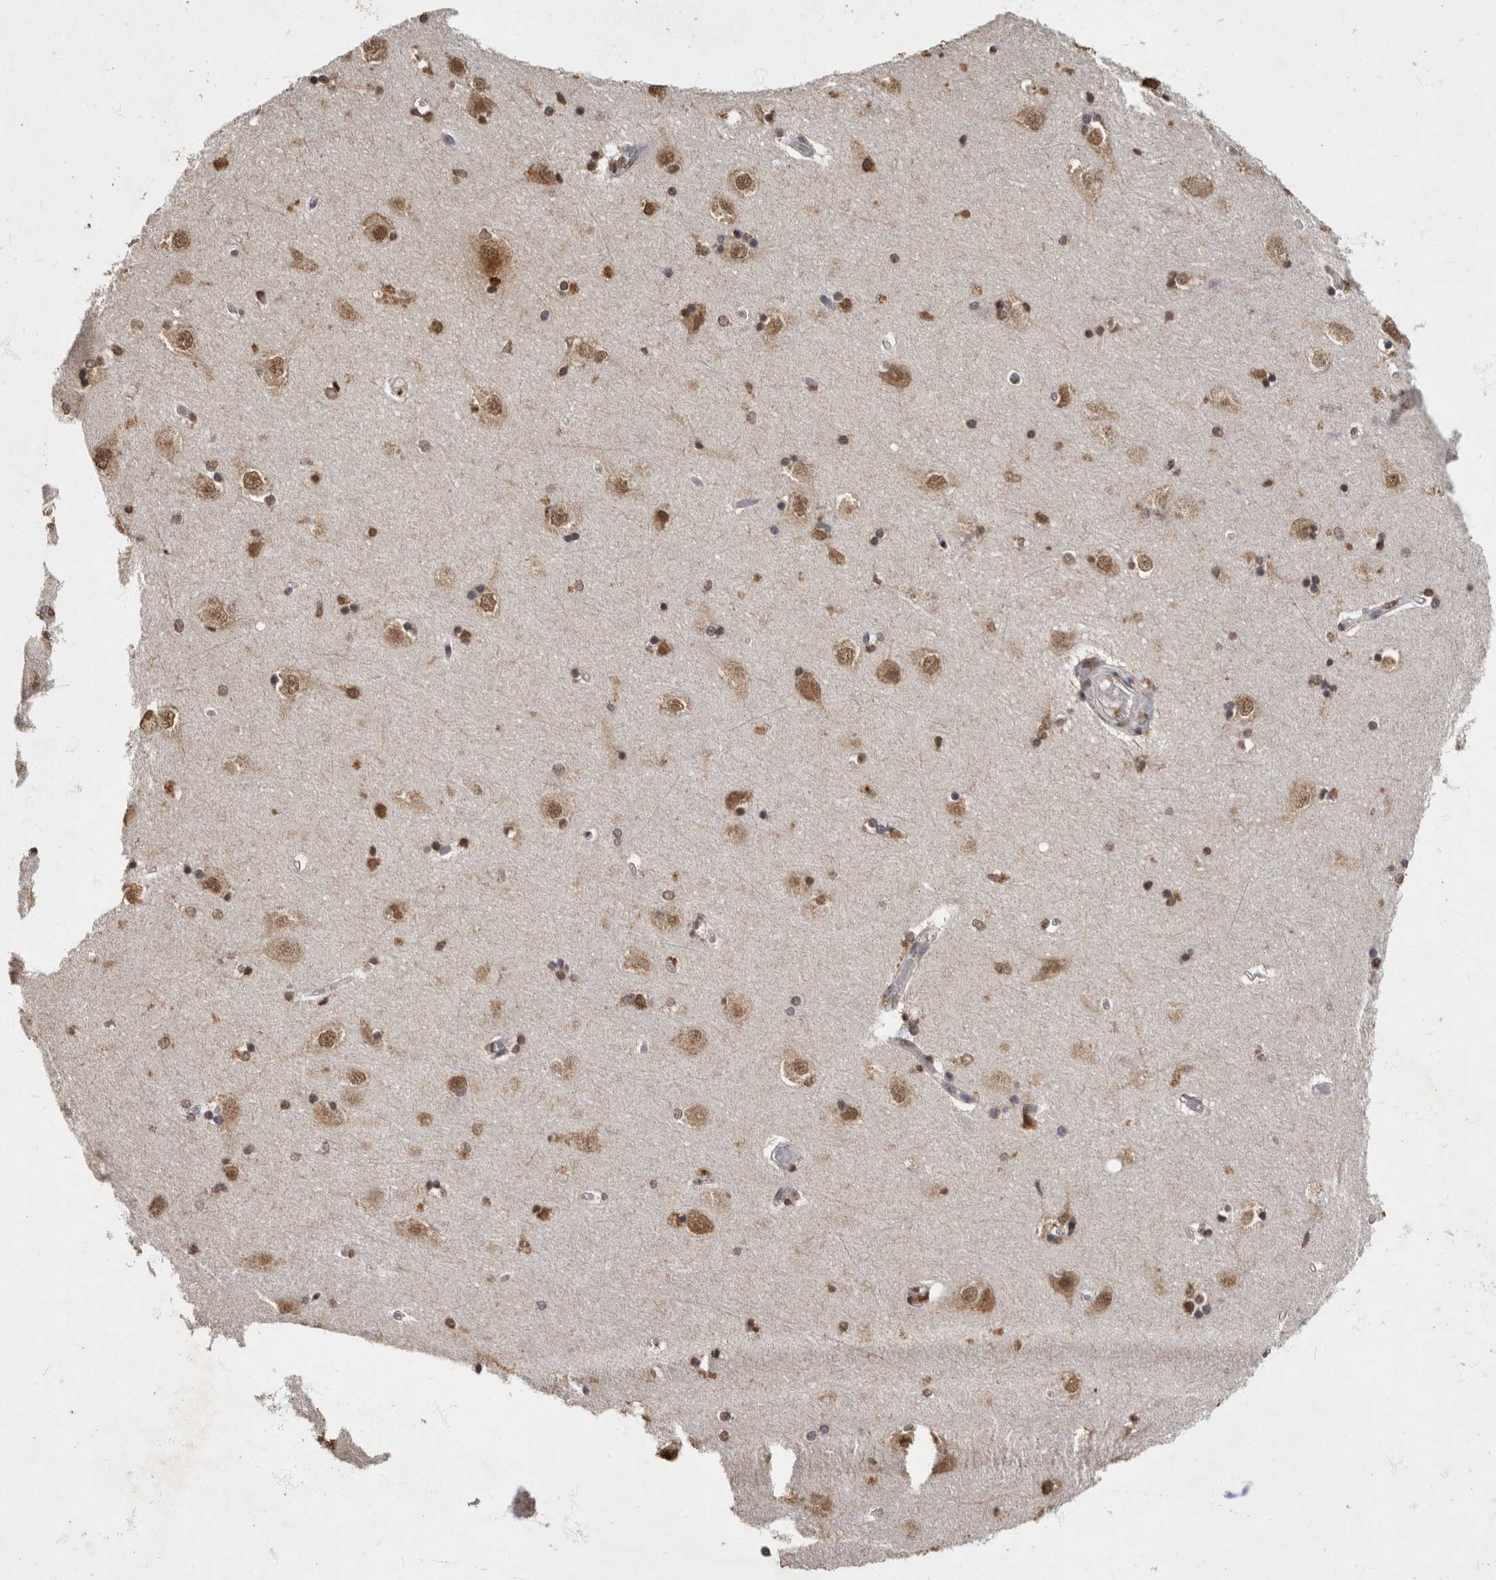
{"staining": {"intensity": "moderate", "quantity": "25%-75%", "location": "nuclear"}, "tissue": "hippocampus", "cell_type": "Glial cells", "image_type": "normal", "snomed": [{"axis": "morphology", "description": "Normal tissue, NOS"}, {"axis": "topography", "description": "Hippocampus"}], "caption": "Hippocampus stained for a protein demonstrates moderate nuclear positivity in glial cells. (brown staining indicates protein expression, while blue staining denotes nuclei).", "gene": "NBL1", "patient": {"sex": "male", "age": 45}}